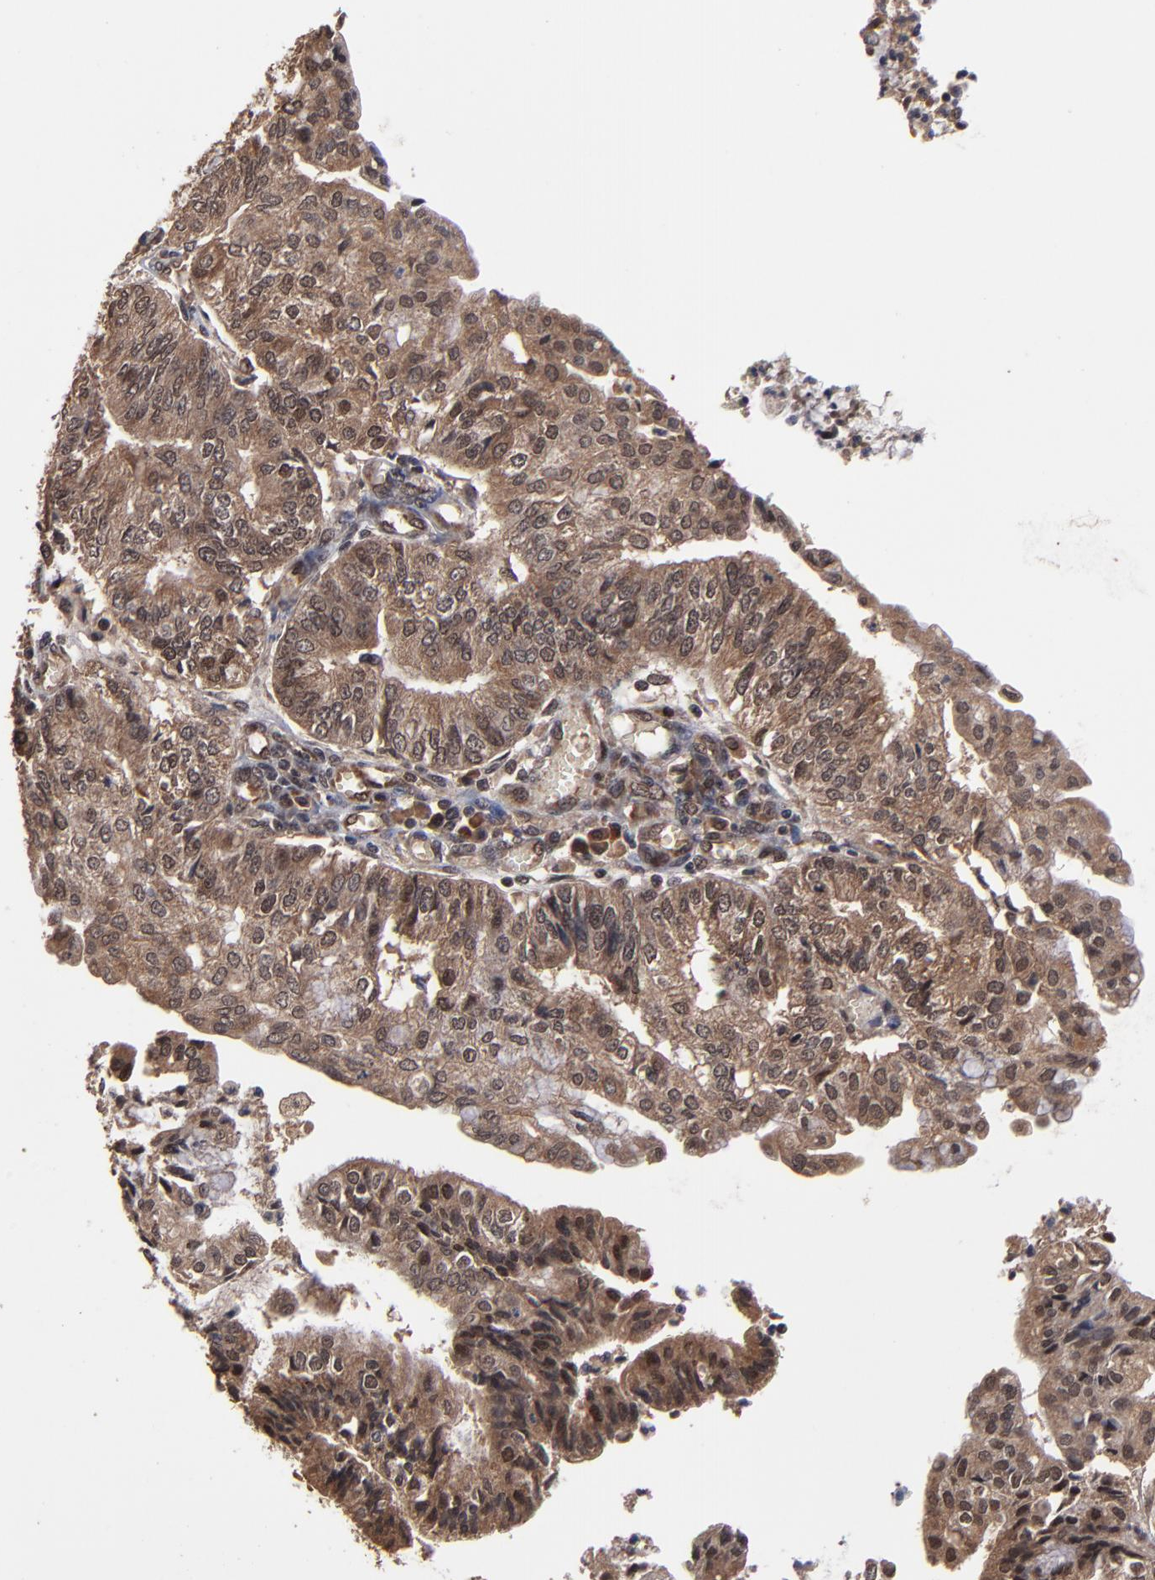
{"staining": {"intensity": "strong", "quantity": ">75%", "location": "cytoplasmic/membranous,nuclear"}, "tissue": "endometrial cancer", "cell_type": "Tumor cells", "image_type": "cancer", "snomed": [{"axis": "morphology", "description": "Adenocarcinoma, NOS"}, {"axis": "topography", "description": "Endometrium"}], "caption": "Protein expression analysis of human endometrial adenocarcinoma reveals strong cytoplasmic/membranous and nuclear staining in about >75% of tumor cells.", "gene": "NXF2B", "patient": {"sex": "female", "age": 59}}